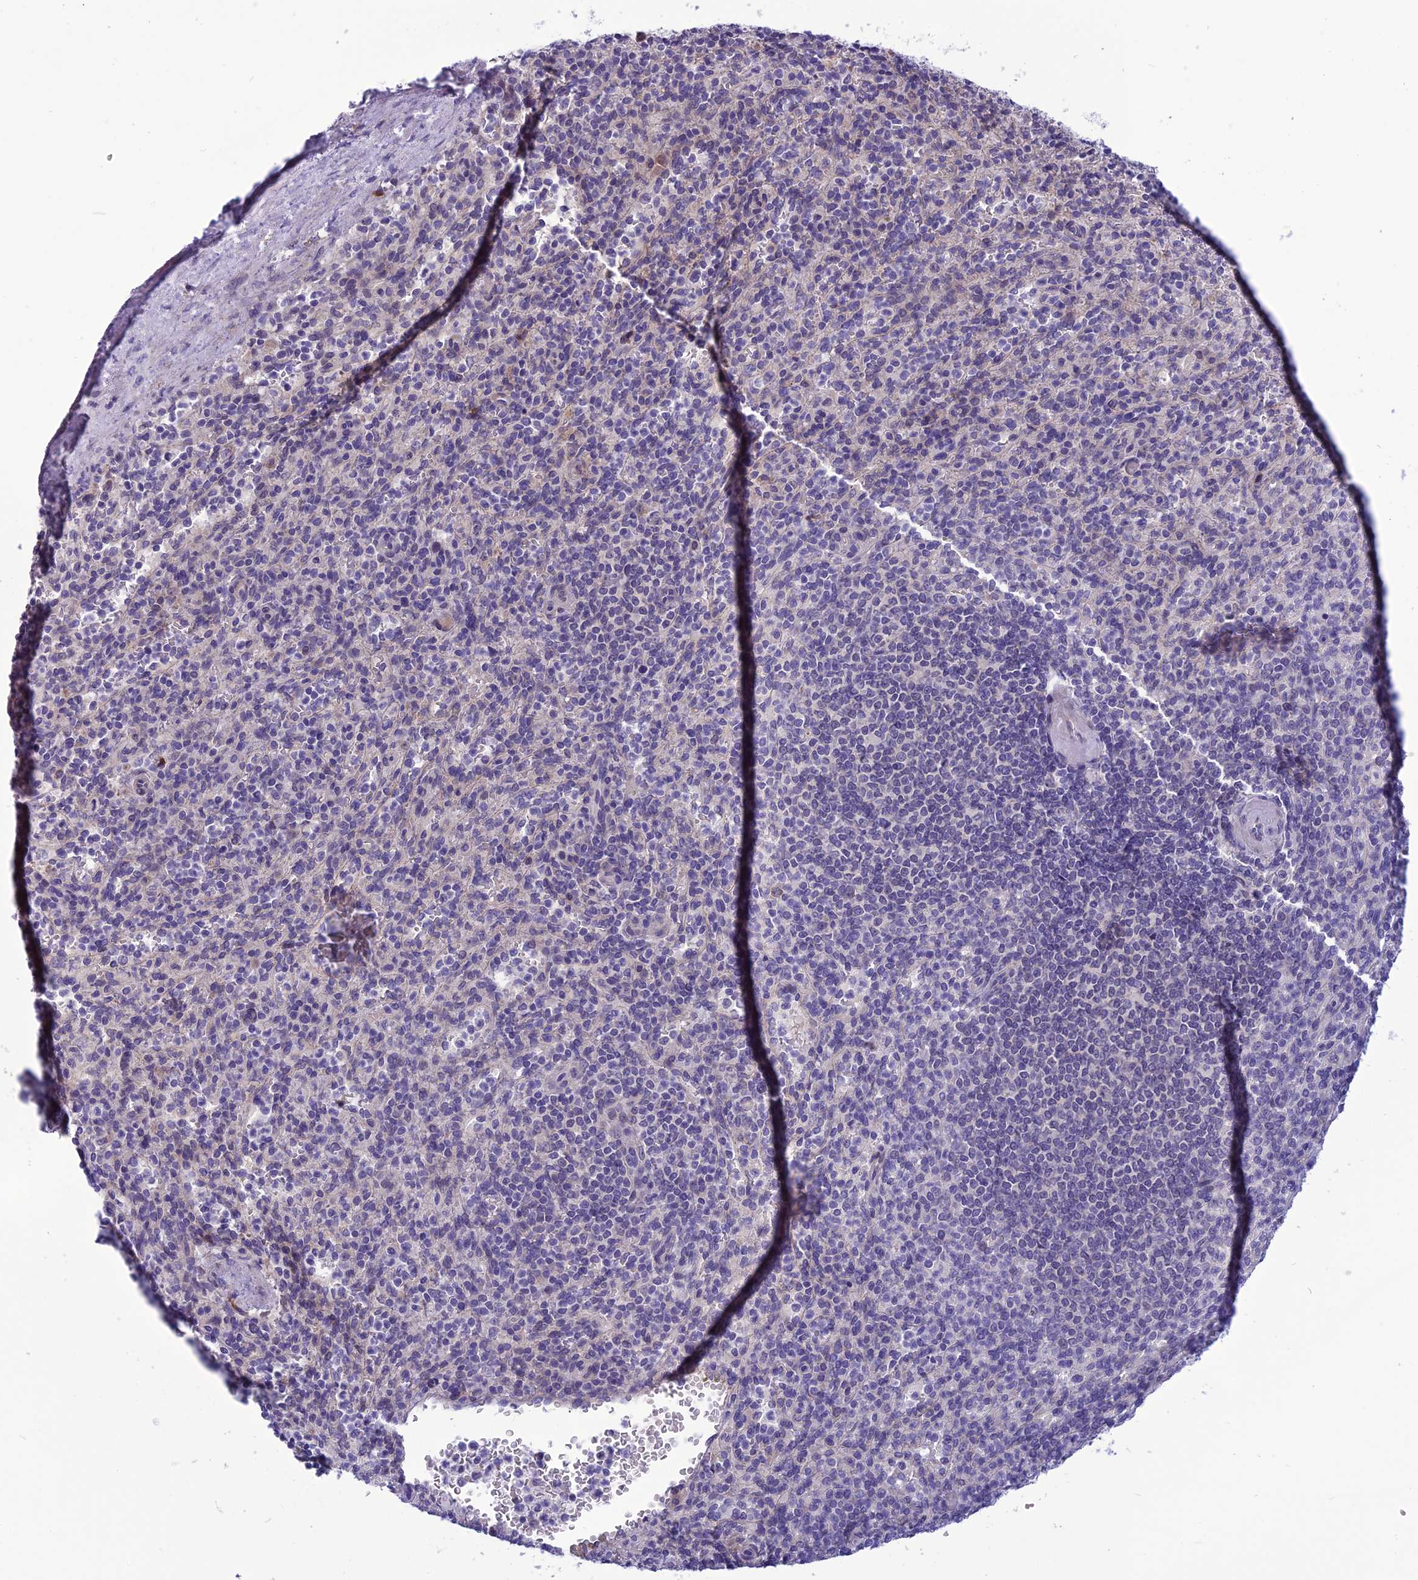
{"staining": {"intensity": "weak", "quantity": "<25%", "location": "cytoplasmic/membranous"}, "tissue": "spleen", "cell_type": "Cells in red pulp", "image_type": "normal", "snomed": [{"axis": "morphology", "description": "Normal tissue, NOS"}, {"axis": "topography", "description": "Spleen"}], "caption": "A micrograph of spleen stained for a protein reveals no brown staining in cells in red pulp.", "gene": "PSMF1", "patient": {"sex": "female", "age": 74}}